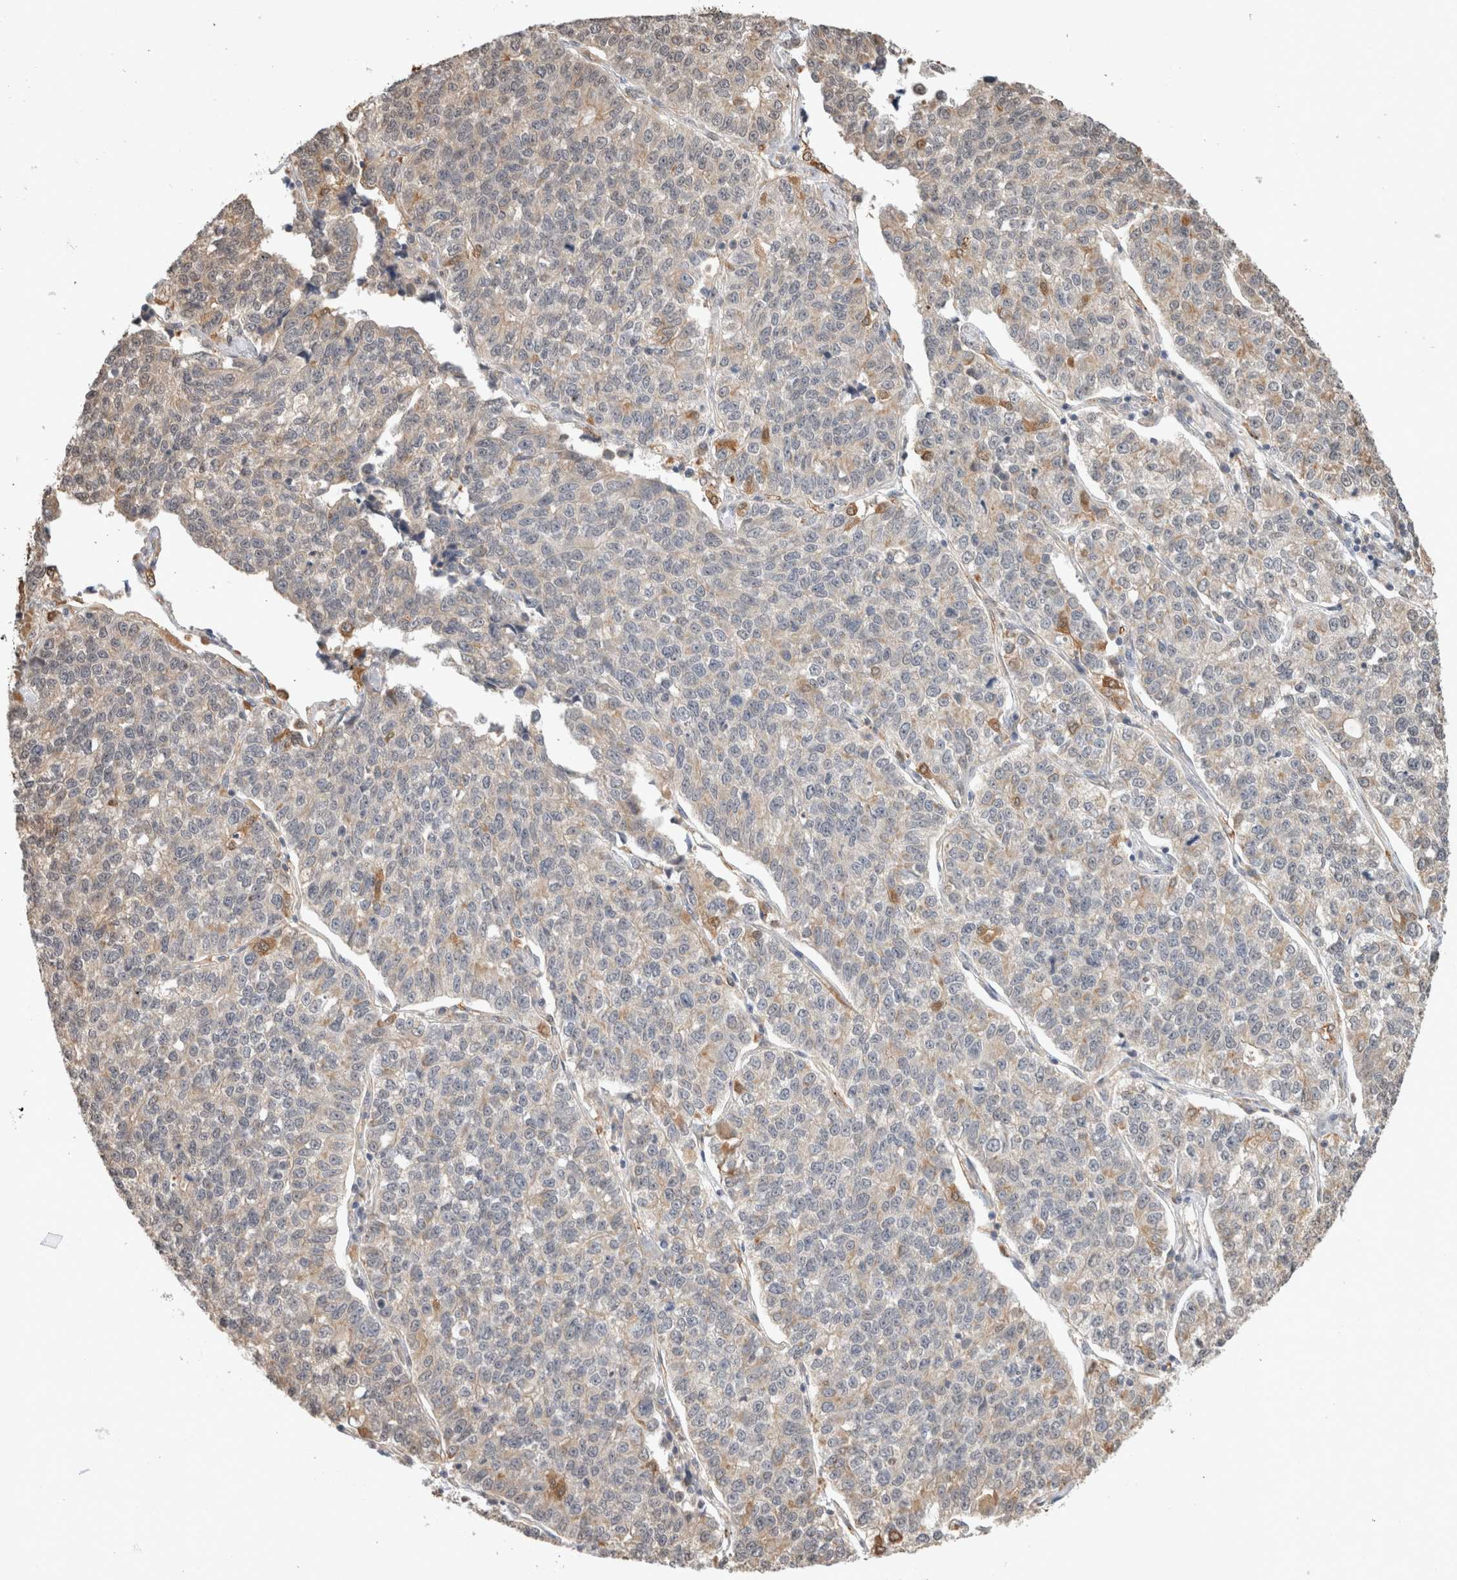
{"staining": {"intensity": "weak", "quantity": "<25%", "location": "cytoplasmic/membranous"}, "tissue": "lung cancer", "cell_type": "Tumor cells", "image_type": "cancer", "snomed": [{"axis": "morphology", "description": "Adenocarcinoma, NOS"}, {"axis": "topography", "description": "Lung"}], "caption": "An IHC image of lung cancer is shown. There is no staining in tumor cells of lung cancer. The staining was performed using DAB (3,3'-diaminobenzidine) to visualize the protein expression in brown, while the nuclei were stained in blue with hematoxylin (Magnification: 20x).", "gene": "CA13", "patient": {"sex": "male", "age": 49}}